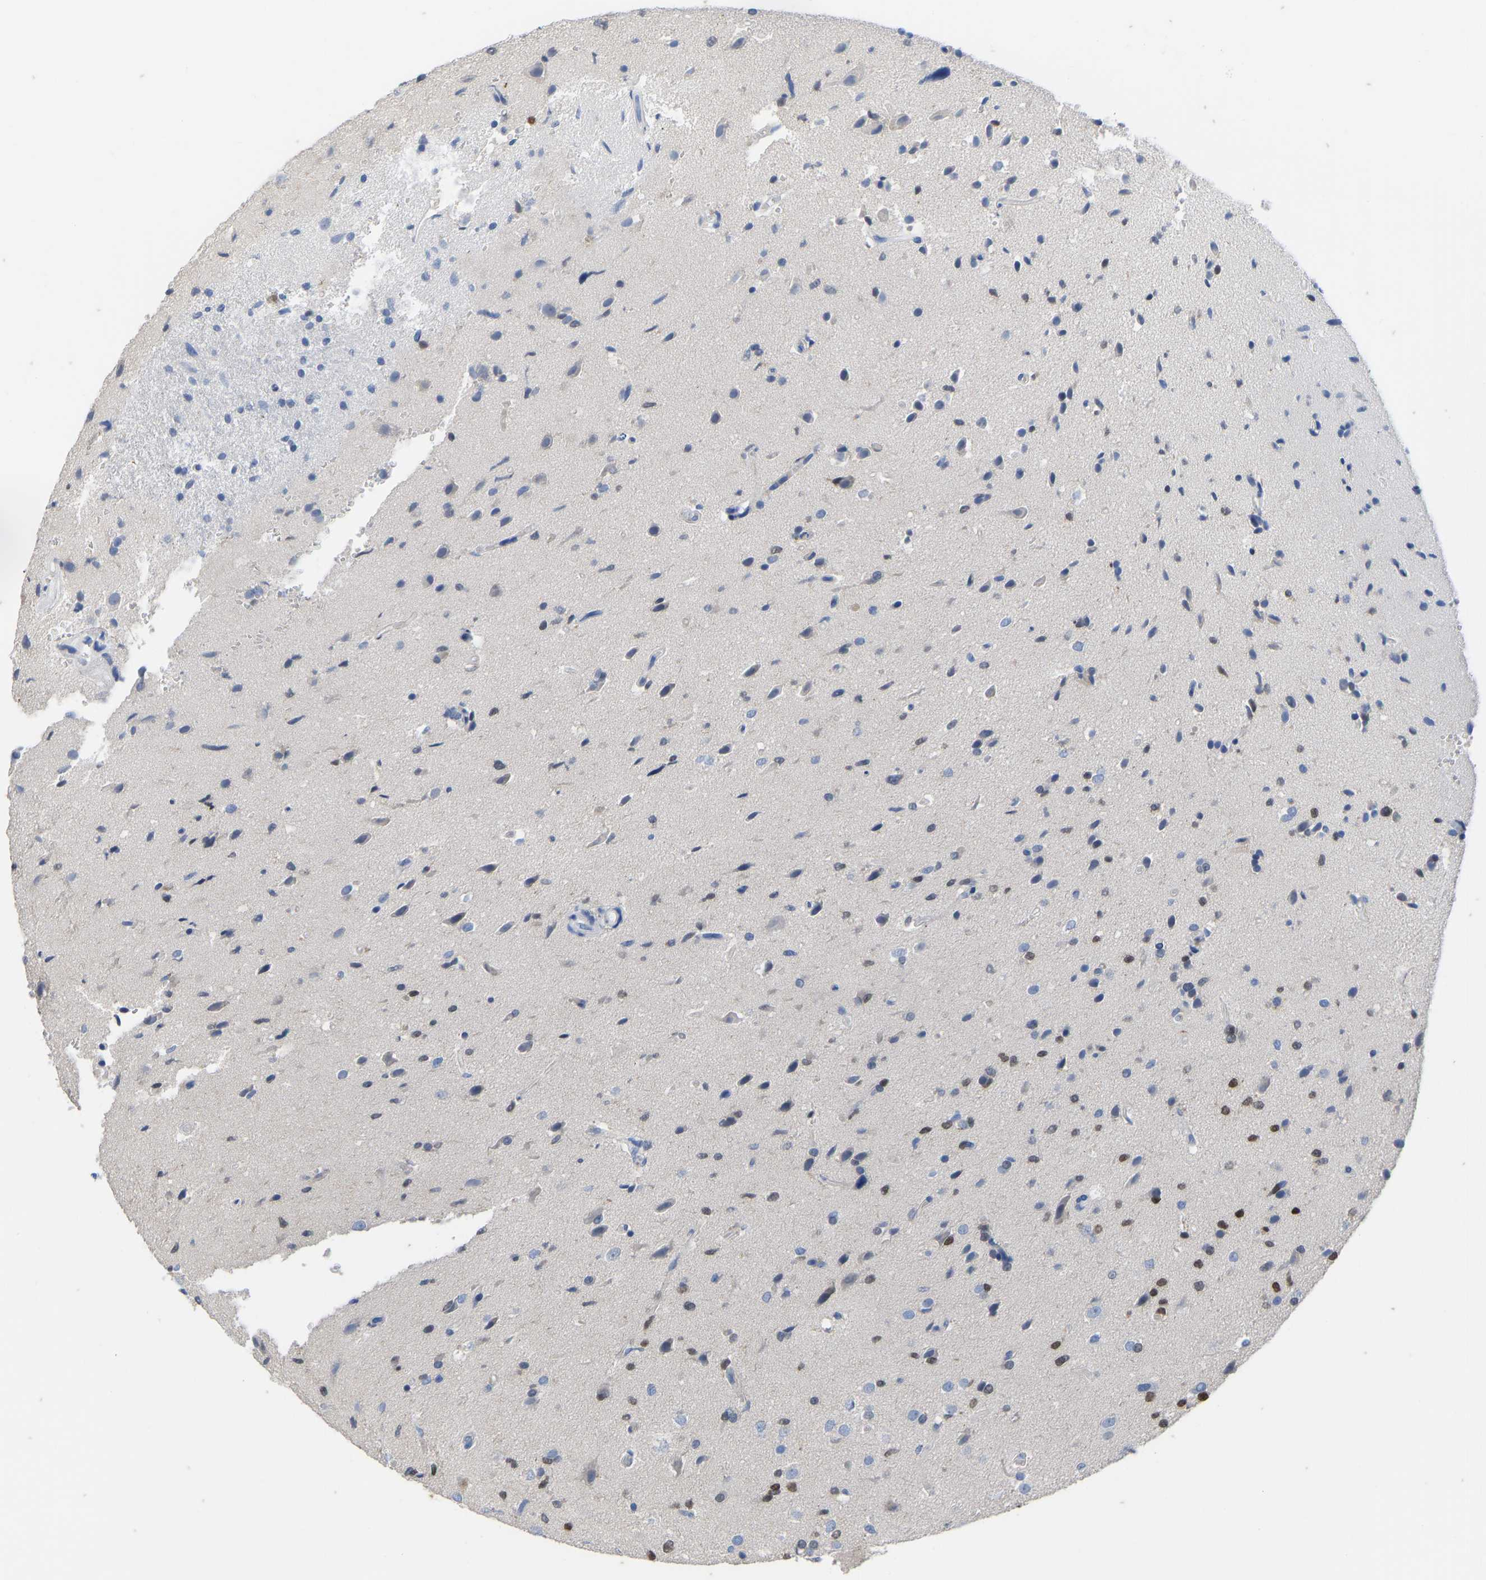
{"staining": {"intensity": "moderate", "quantity": "25%-75%", "location": "nuclear"}, "tissue": "glioma", "cell_type": "Tumor cells", "image_type": "cancer", "snomed": [{"axis": "morphology", "description": "Glioma, malignant, High grade"}, {"axis": "topography", "description": "Brain"}], "caption": "A brown stain labels moderate nuclear staining of a protein in malignant glioma (high-grade) tumor cells.", "gene": "OLIG2", "patient": {"sex": "male", "age": 33}}